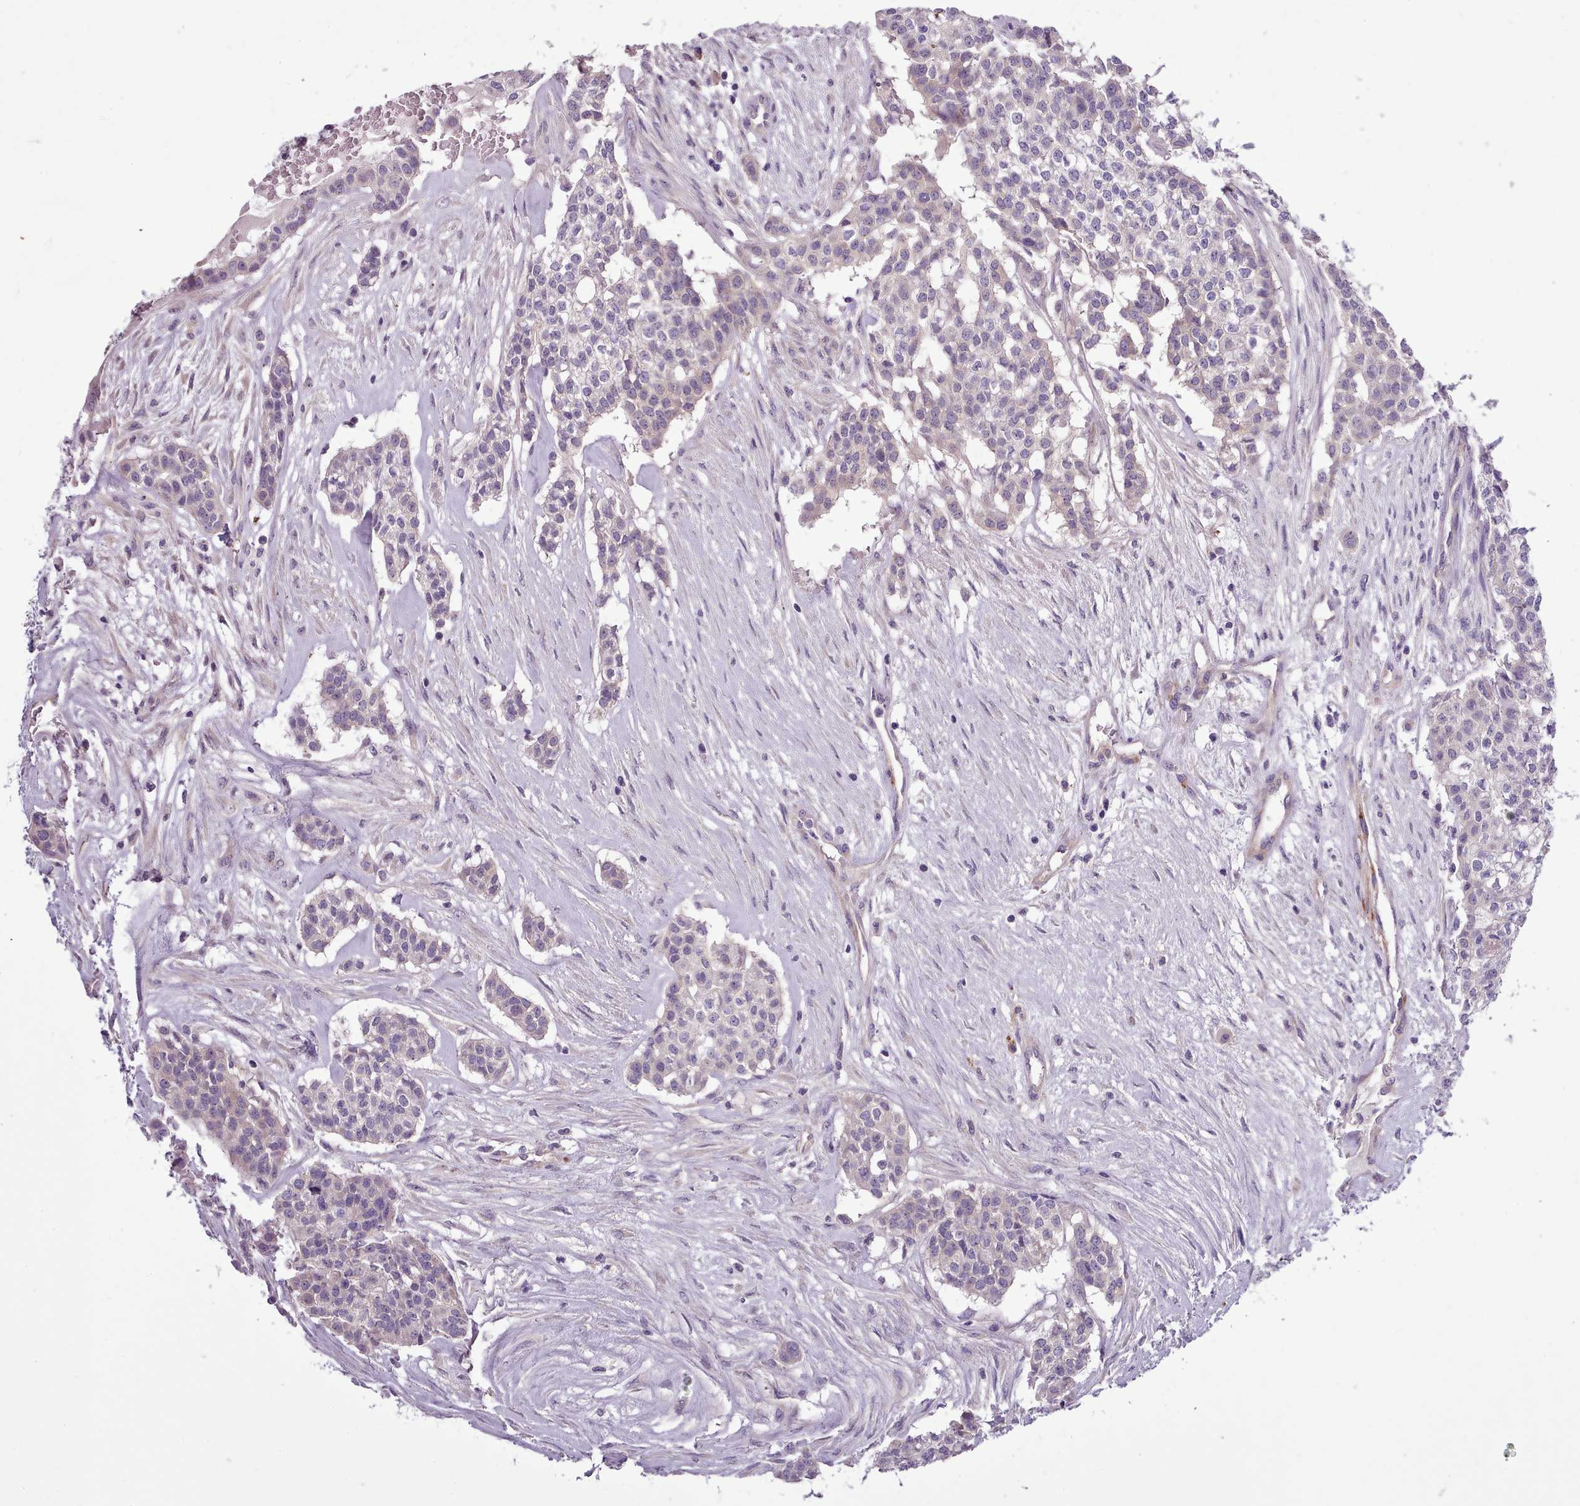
{"staining": {"intensity": "negative", "quantity": "none", "location": "none"}, "tissue": "head and neck cancer", "cell_type": "Tumor cells", "image_type": "cancer", "snomed": [{"axis": "morphology", "description": "Adenocarcinoma, NOS"}, {"axis": "topography", "description": "Head-Neck"}], "caption": "Head and neck cancer (adenocarcinoma) was stained to show a protein in brown. There is no significant expression in tumor cells. Nuclei are stained in blue.", "gene": "SETX", "patient": {"sex": "male", "age": 81}}